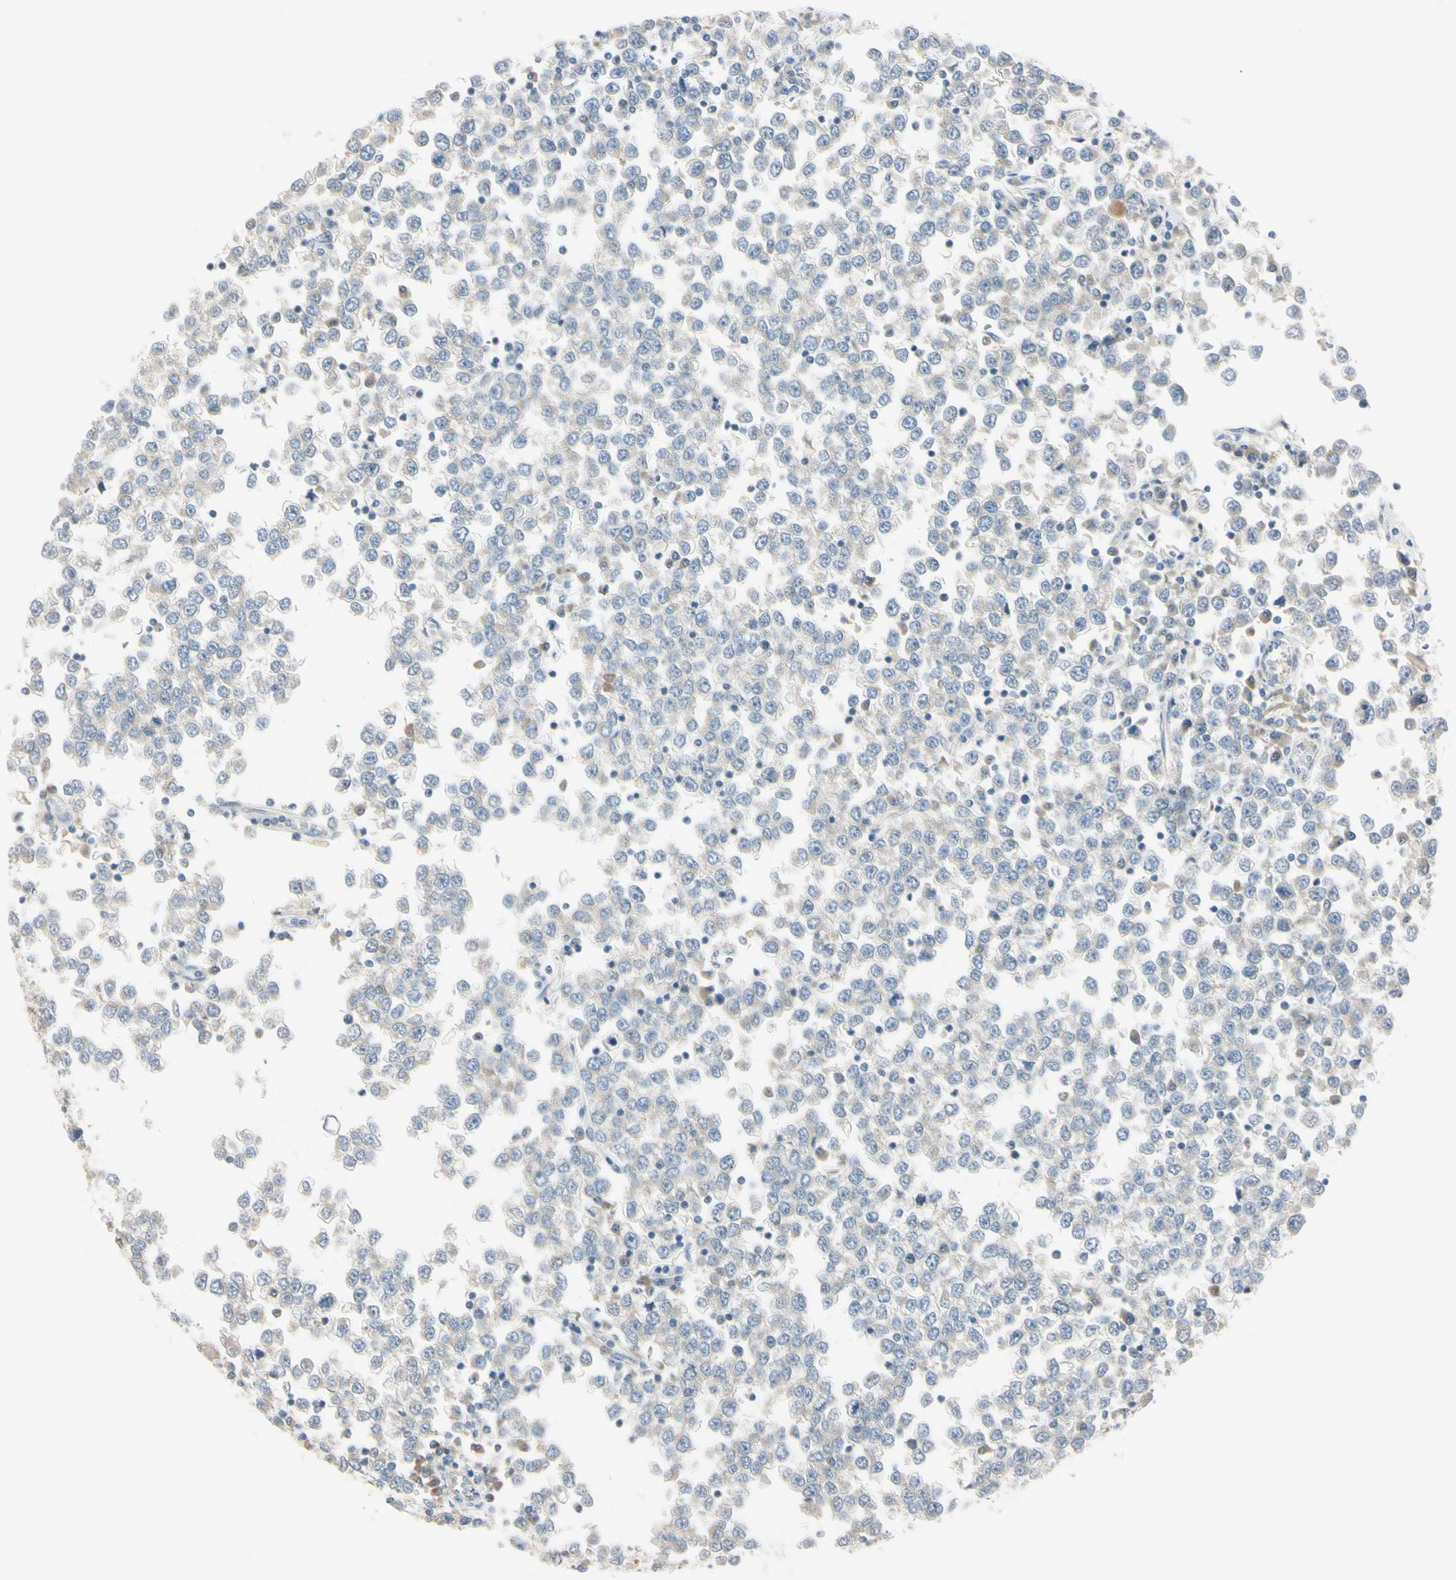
{"staining": {"intensity": "negative", "quantity": "none", "location": "none"}, "tissue": "testis cancer", "cell_type": "Tumor cells", "image_type": "cancer", "snomed": [{"axis": "morphology", "description": "Seminoma, NOS"}, {"axis": "topography", "description": "Testis"}], "caption": "Immunohistochemistry micrograph of neoplastic tissue: testis seminoma stained with DAB reveals no significant protein staining in tumor cells.", "gene": "AATK", "patient": {"sex": "male", "age": 65}}